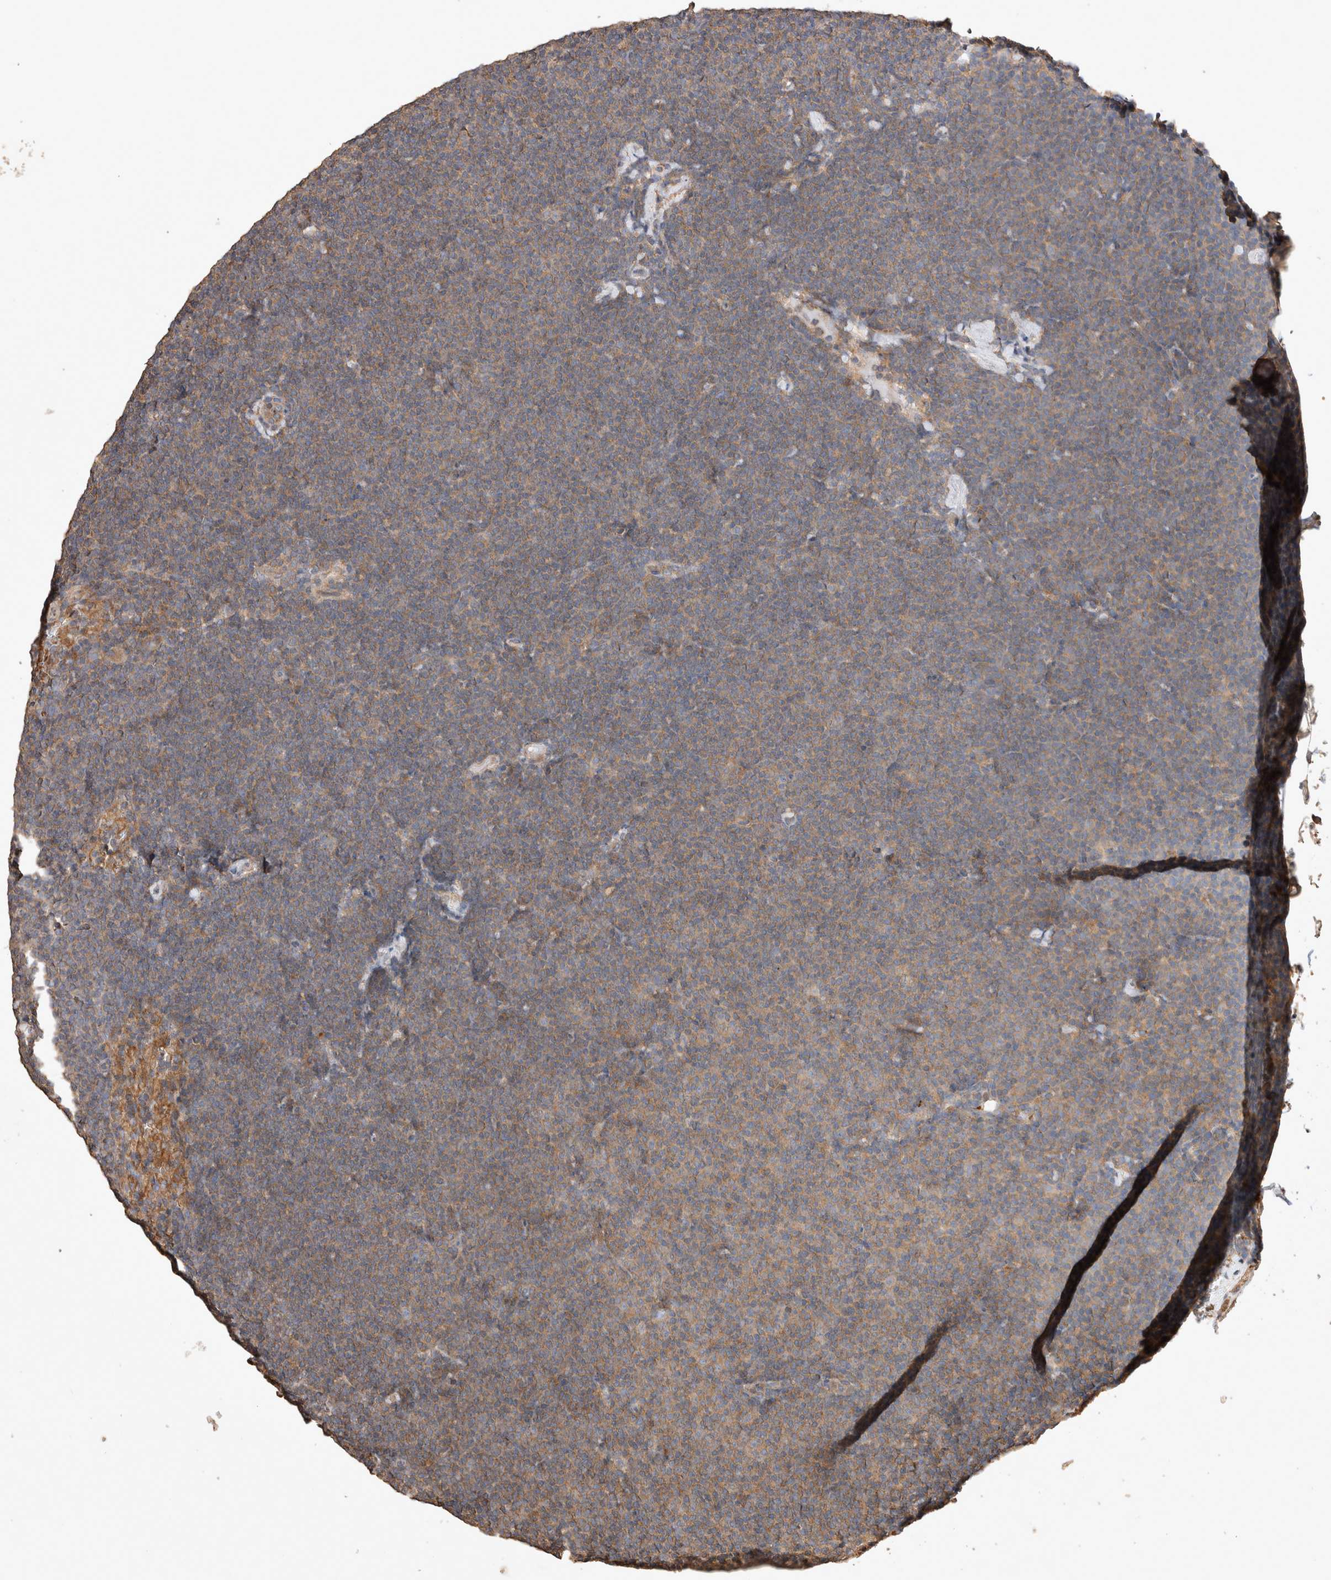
{"staining": {"intensity": "weak", "quantity": ">75%", "location": "cytoplasmic/membranous"}, "tissue": "lymphoma", "cell_type": "Tumor cells", "image_type": "cancer", "snomed": [{"axis": "morphology", "description": "Malignant lymphoma, non-Hodgkin's type, Low grade"}, {"axis": "topography", "description": "Lymph node"}], "caption": "Immunohistochemistry (IHC) (DAB) staining of lymphoma displays weak cytoplasmic/membranous protein expression in approximately >75% of tumor cells.", "gene": "SNX31", "patient": {"sex": "female", "age": 53}}